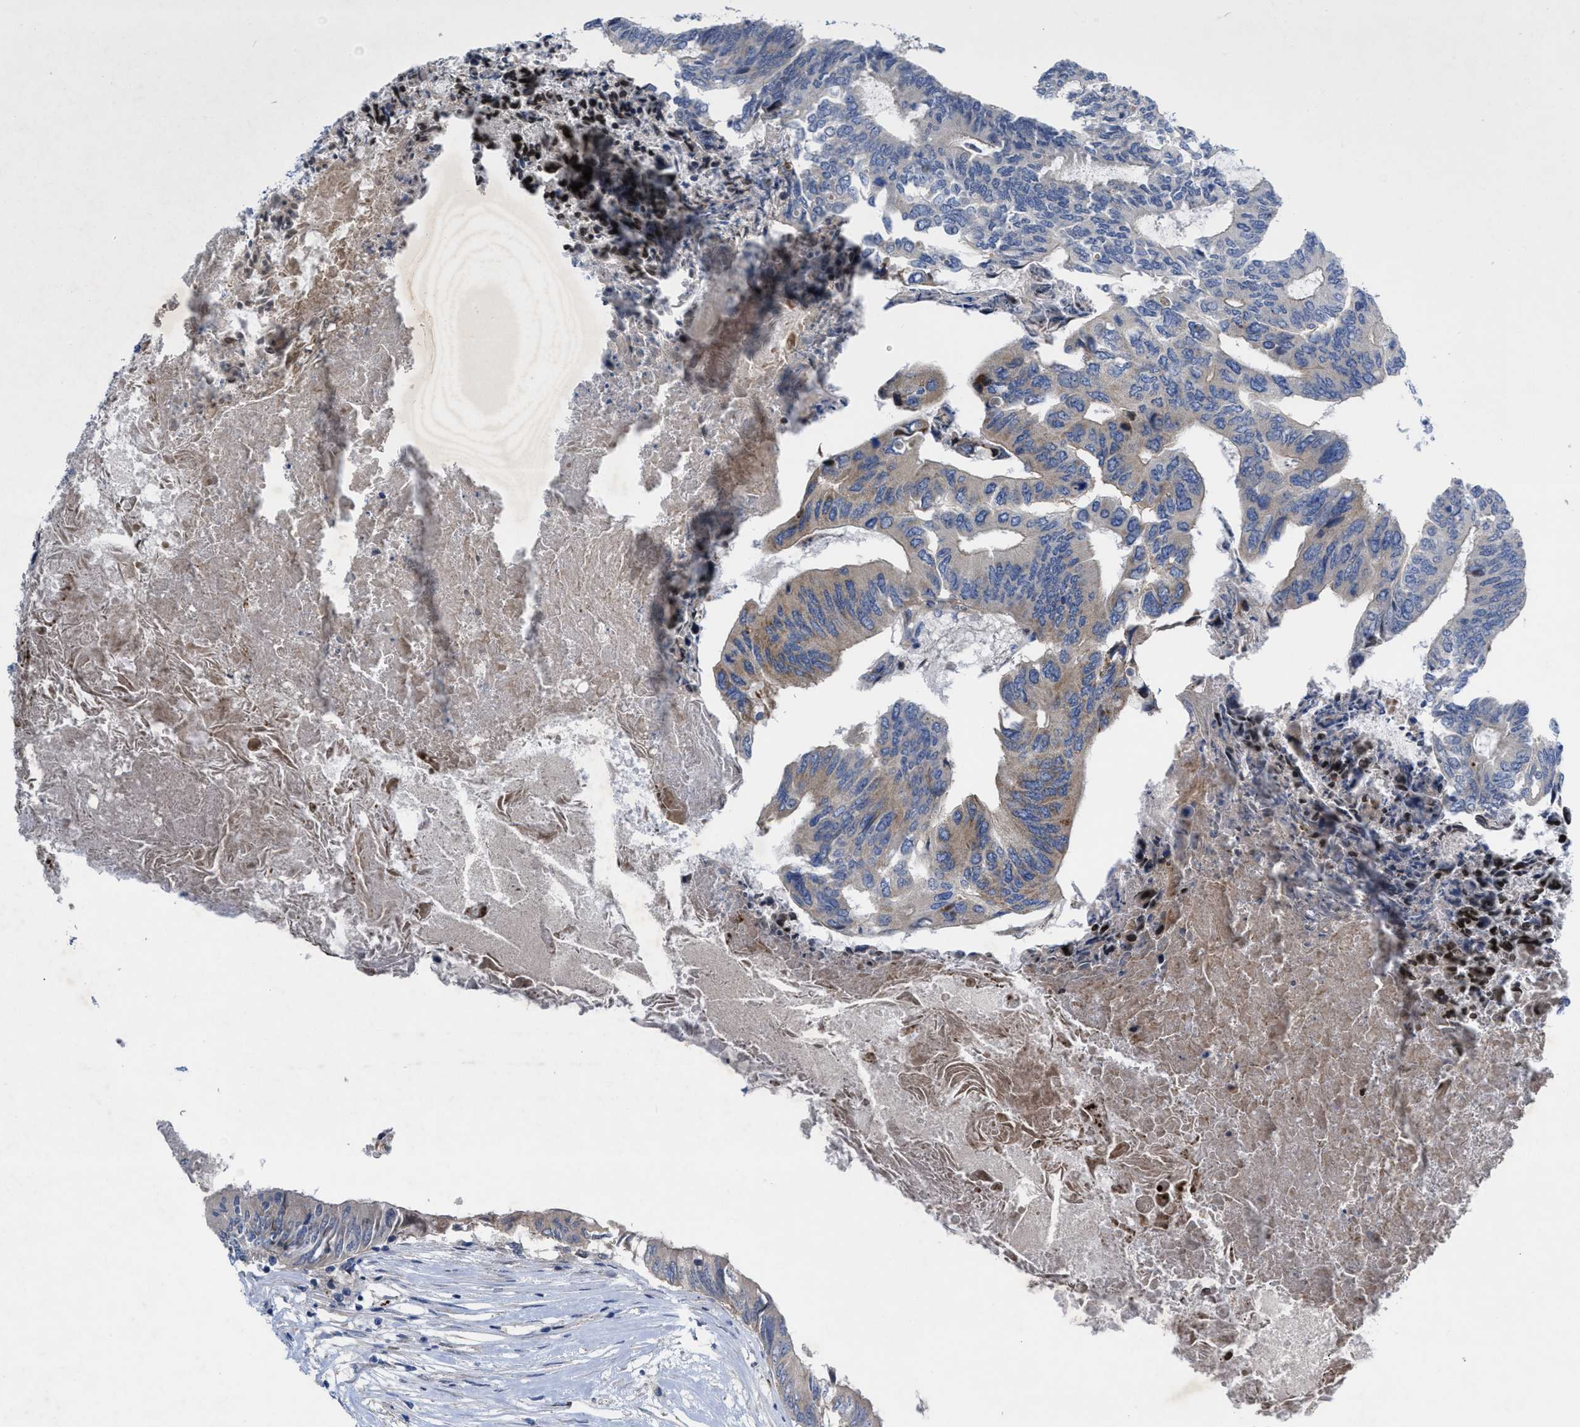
{"staining": {"intensity": "weak", "quantity": "25%-75%", "location": "cytoplasmic/membranous"}, "tissue": "colorectal cancer", "cell_type": "Tumor cells", "image_type": "cancer", "snomed": [{"axis": "morphology", "description": "Adenocarcinoma, NOS"}, {"axis": "topography", "description": "Rectum"}], "caption": "Immunohistochemical staining of human colorectal adenocarcinoma shows low levels of weak cytoplasmic/membranous staining in approximately 25%-75% of tumor cells.", "gene": "NDEL1", "patient": {"sex": "male", "age": 63}}